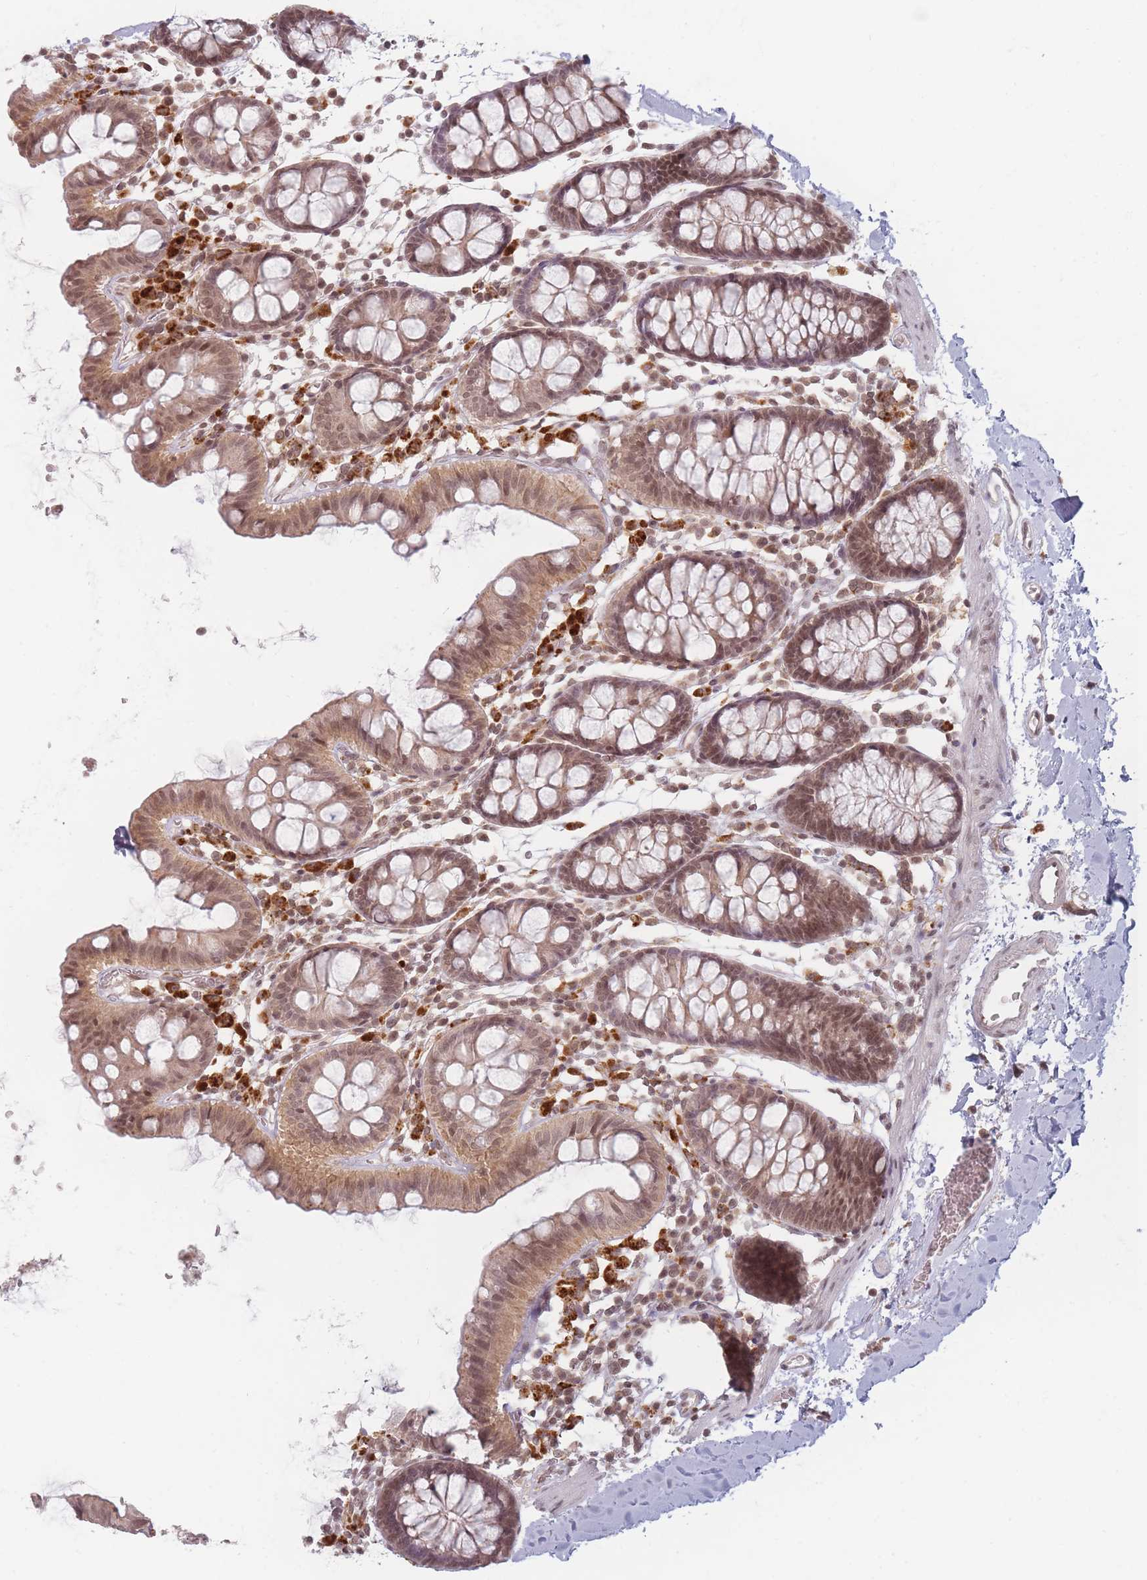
{"staining": {"intensity": "weak", "quantity": ">75%", "location": "nuclear"}, "tissue": "colon", "cell_type": "Endothelial cells", "image_type": "normal", "snomed": [{"axis": "morphology", "description": "Normal tissue, NOS"}, {"axis": "topography", "description": "Colon"}], "caption": "Immunohistochemical staining of normal human colon demonstrates low levels of weak nuclear positivity in about >75% of endothelial cells.", "gene": "SPATA45", "patient": {"sex": "male", "age": 75}}